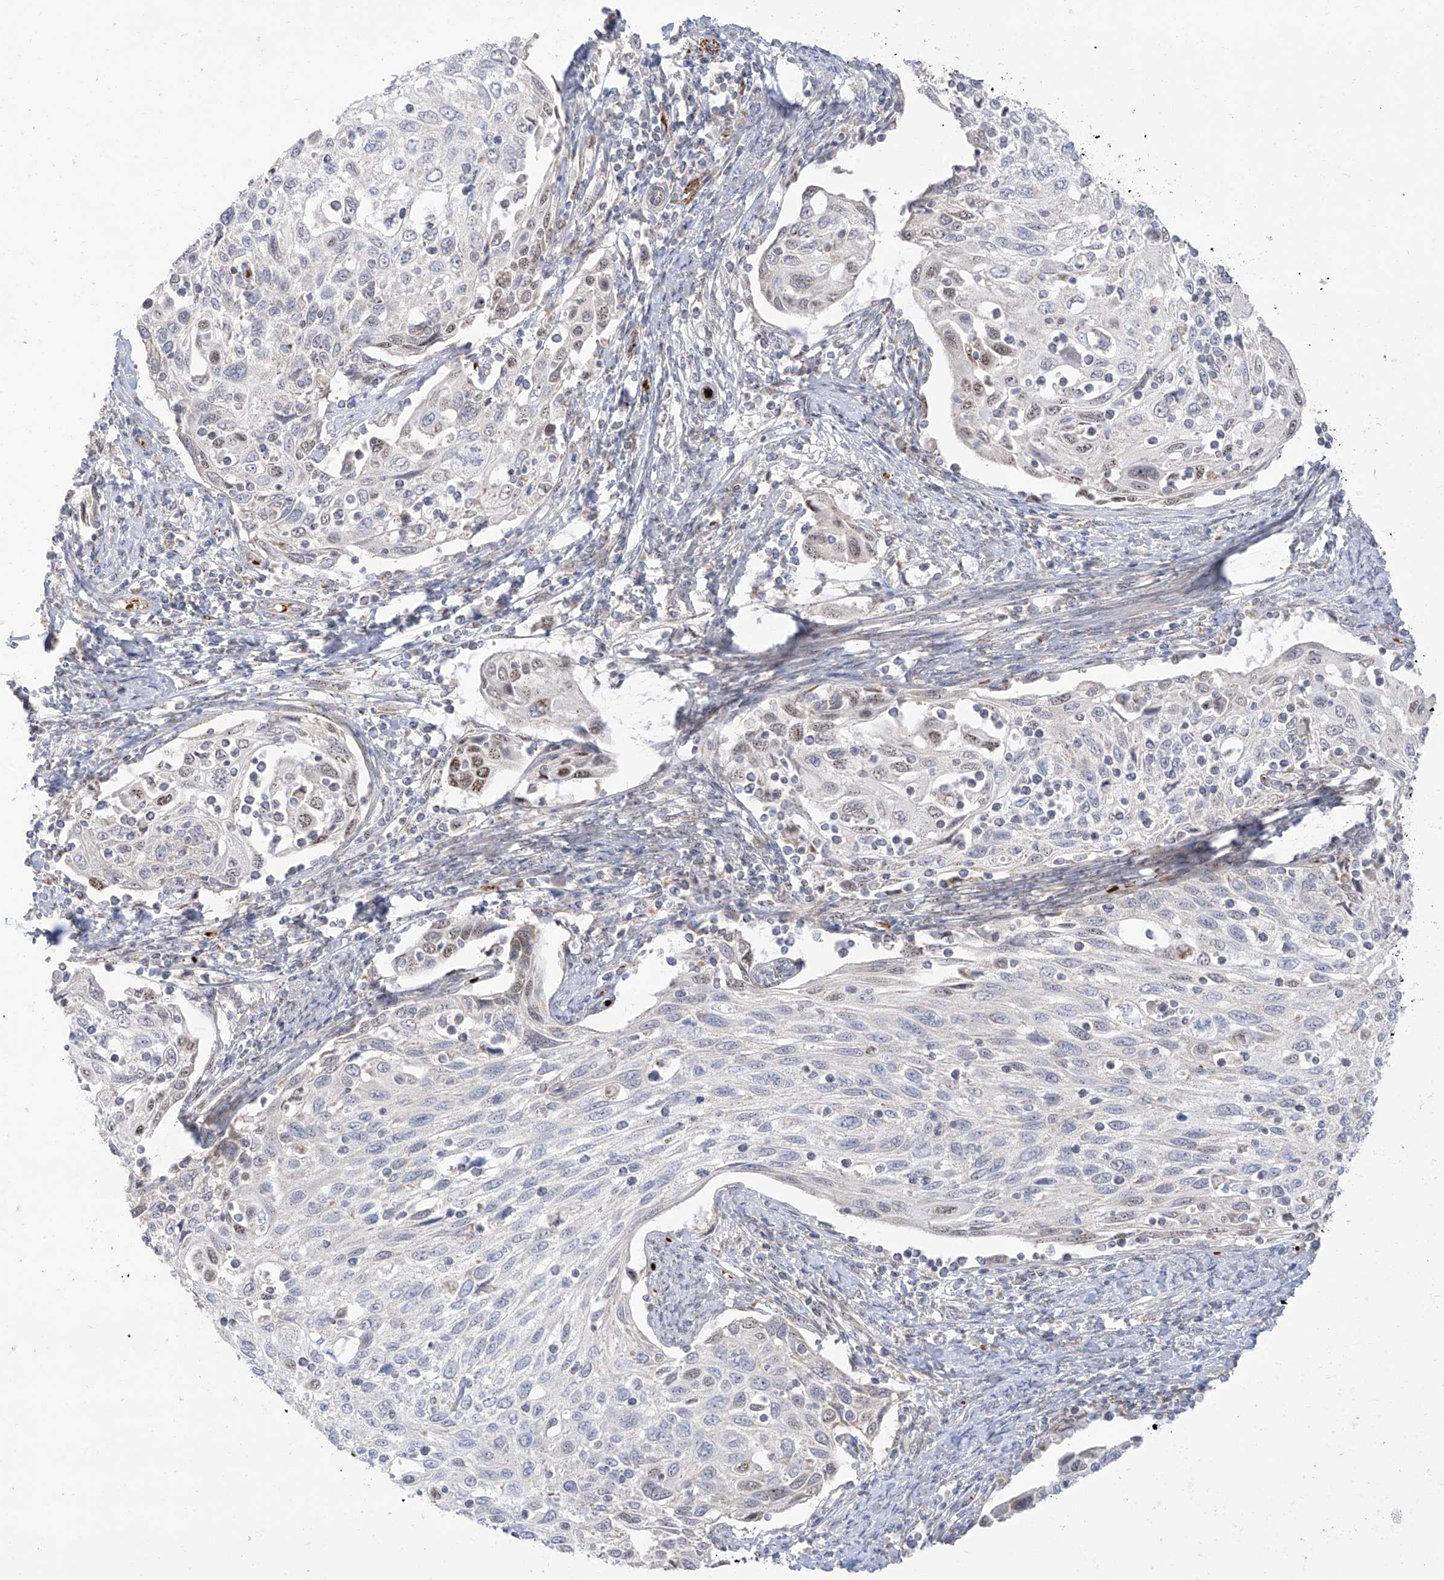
{"staining": {"intensity": "negative", "quantity": "none", "location": "none"}, "tissue": "cervical cancer", "cell_type": "Tumor cells", "image_type": "cancer", "snomed": [{"axis": "morphology", "description": "Squamous cell carcinoma, NOS"}, {"axis": "topography", "description": "Cervix"}], "caption": "Immunohistochemical staining of cervical squamous cell carcinoma exhibits no significant staining in tumor cells.", "gene": "ARHGEF40", "patient": {"sex": "female", "age": 70}}